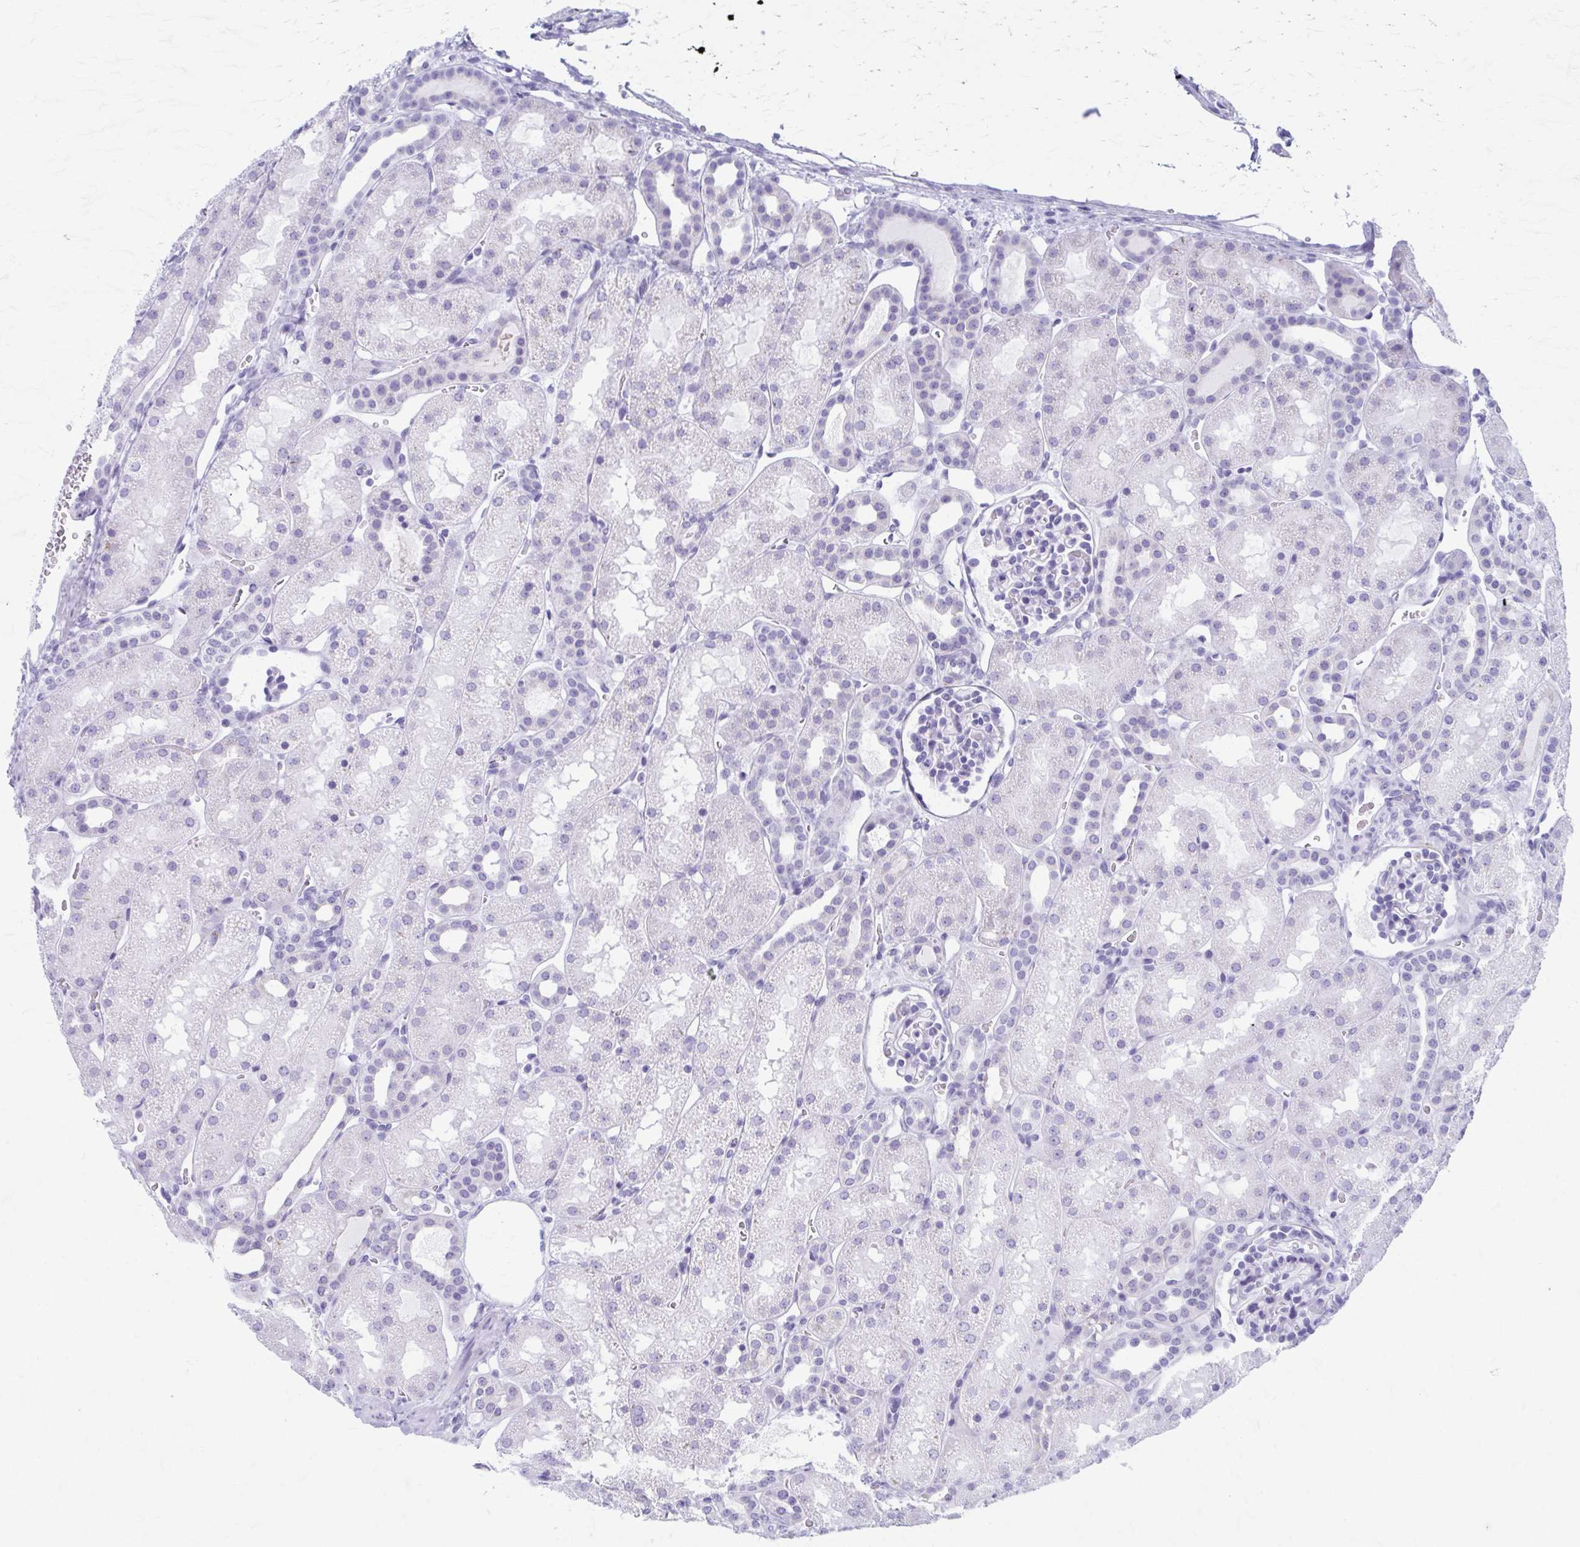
{"staining": {"intensity": "negative", "quantity": "none", "location": "none"}, "tissue": "kidney", "cell_type": "Cells in glomeruli", "image_type": "normal", "snomed": [{"axis": "morphology", "description": "Normal tissue, NOS"}, {"axis": "topography", "description": "Kidney"}], "caption": "High magnification brightfield microscopy of unremarkable kidney stained with DAB (brown) and counterstained with hematoxylin (blue): cells in glomeruli show no significant positivity. (Immunohistochemistry, brightfield microscopy, high magnification).", "gene": "KCNE2", "patient": {"sex": "male", "age": 2}}